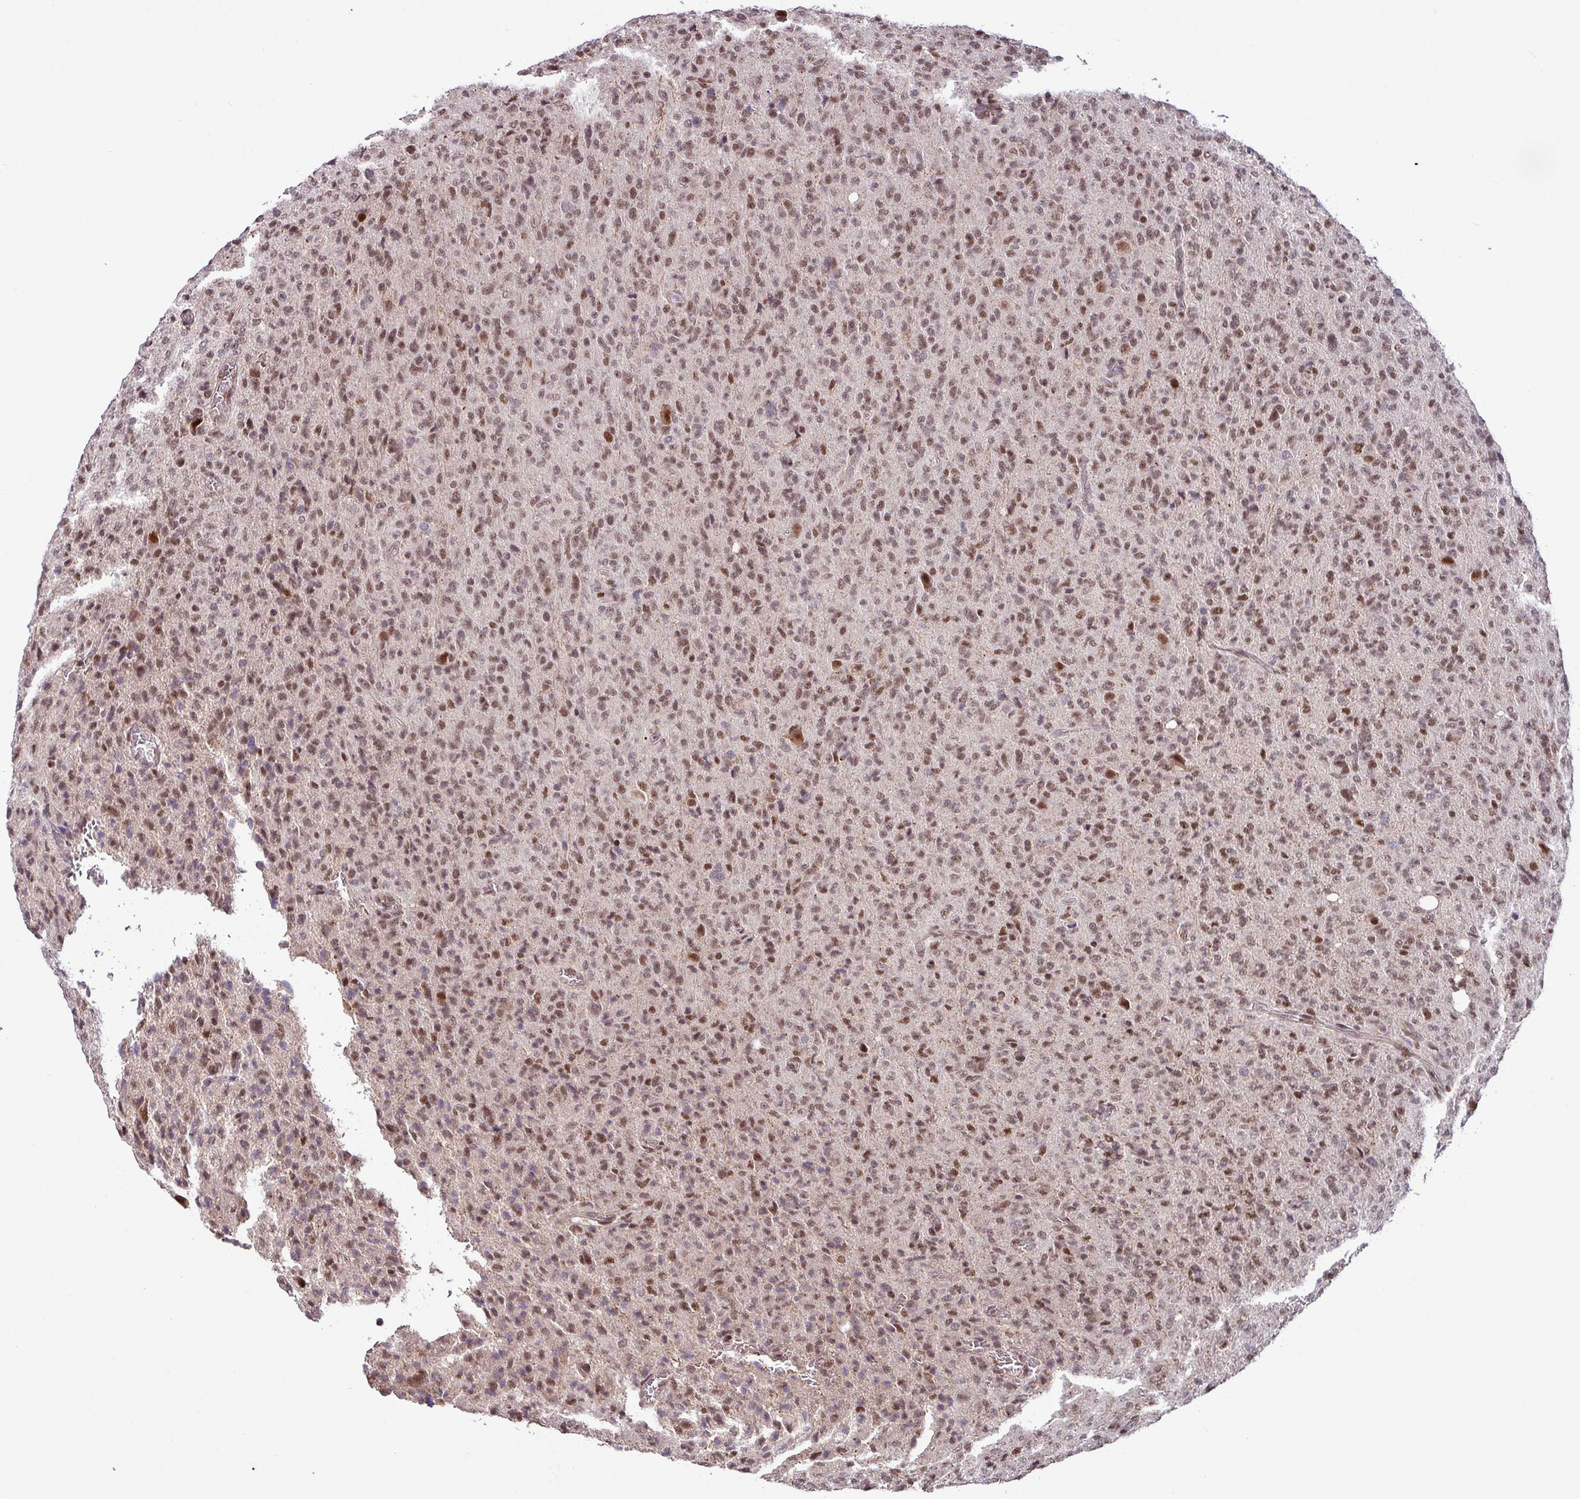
{"staining": {"intensity": "moderate", "quantity": ">75%", "location": "nuclear"}, "tissue": "glioma", "cell_type": "Tumor cells", "image_type": "cancer", "snomed": [{"axis": "morphology", "description": "Glioma, malignant, High grade"}, {"axis": "topography", "description": "Brain"}], "caption": "This micrograph displays immunohistochemistry (IHC) staining of glioma, with medium moderate nuclear staining in about >75% of tumor cells.", "gene": "PHF23", "patient": {"sex": "female", "age": 57}}